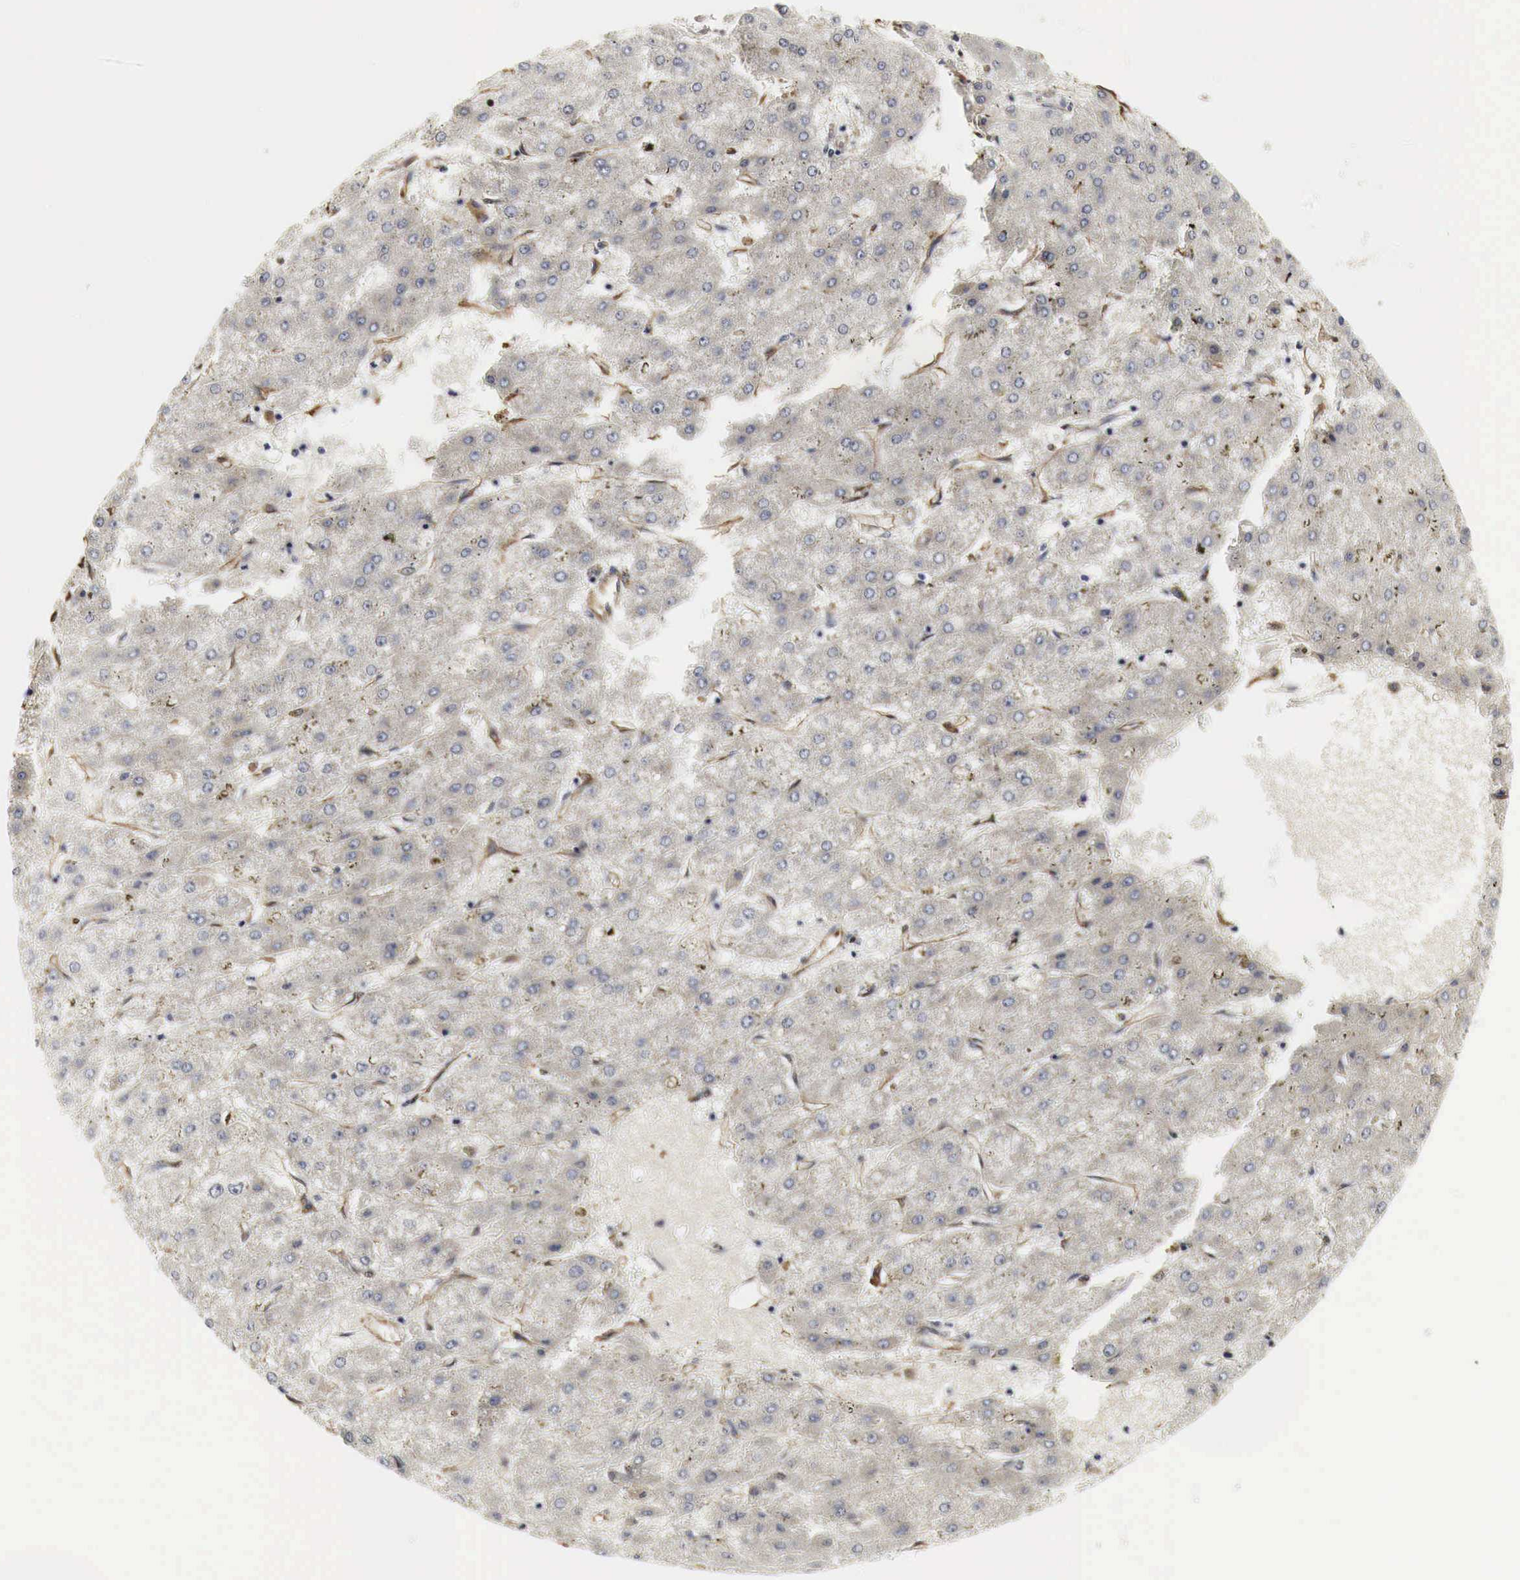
{"staining": {"intensity": "negative", "quantity": "none", "location": "none"}, "tissue": "liver cancer", "cell_type": "Tumor cells", "image_type": "cancer", "snomed": [{"axis": "morphology", "description": "Carcinoma, Hepatocellular, NOS"}, {"axis": "topography", "description": "Liver"}], "caption": "Immunohistochemical staining of human liver hepatocellular carcinoma shows no significant staining in tumor cells. The staining was performed using DAB to visualize the protein expression in brown, while the nuclei were stained in blue with hematoxylin (Magnification: 20x).", "gene": "SPIN1", "patient": {"sex": "female", "age": 52}}